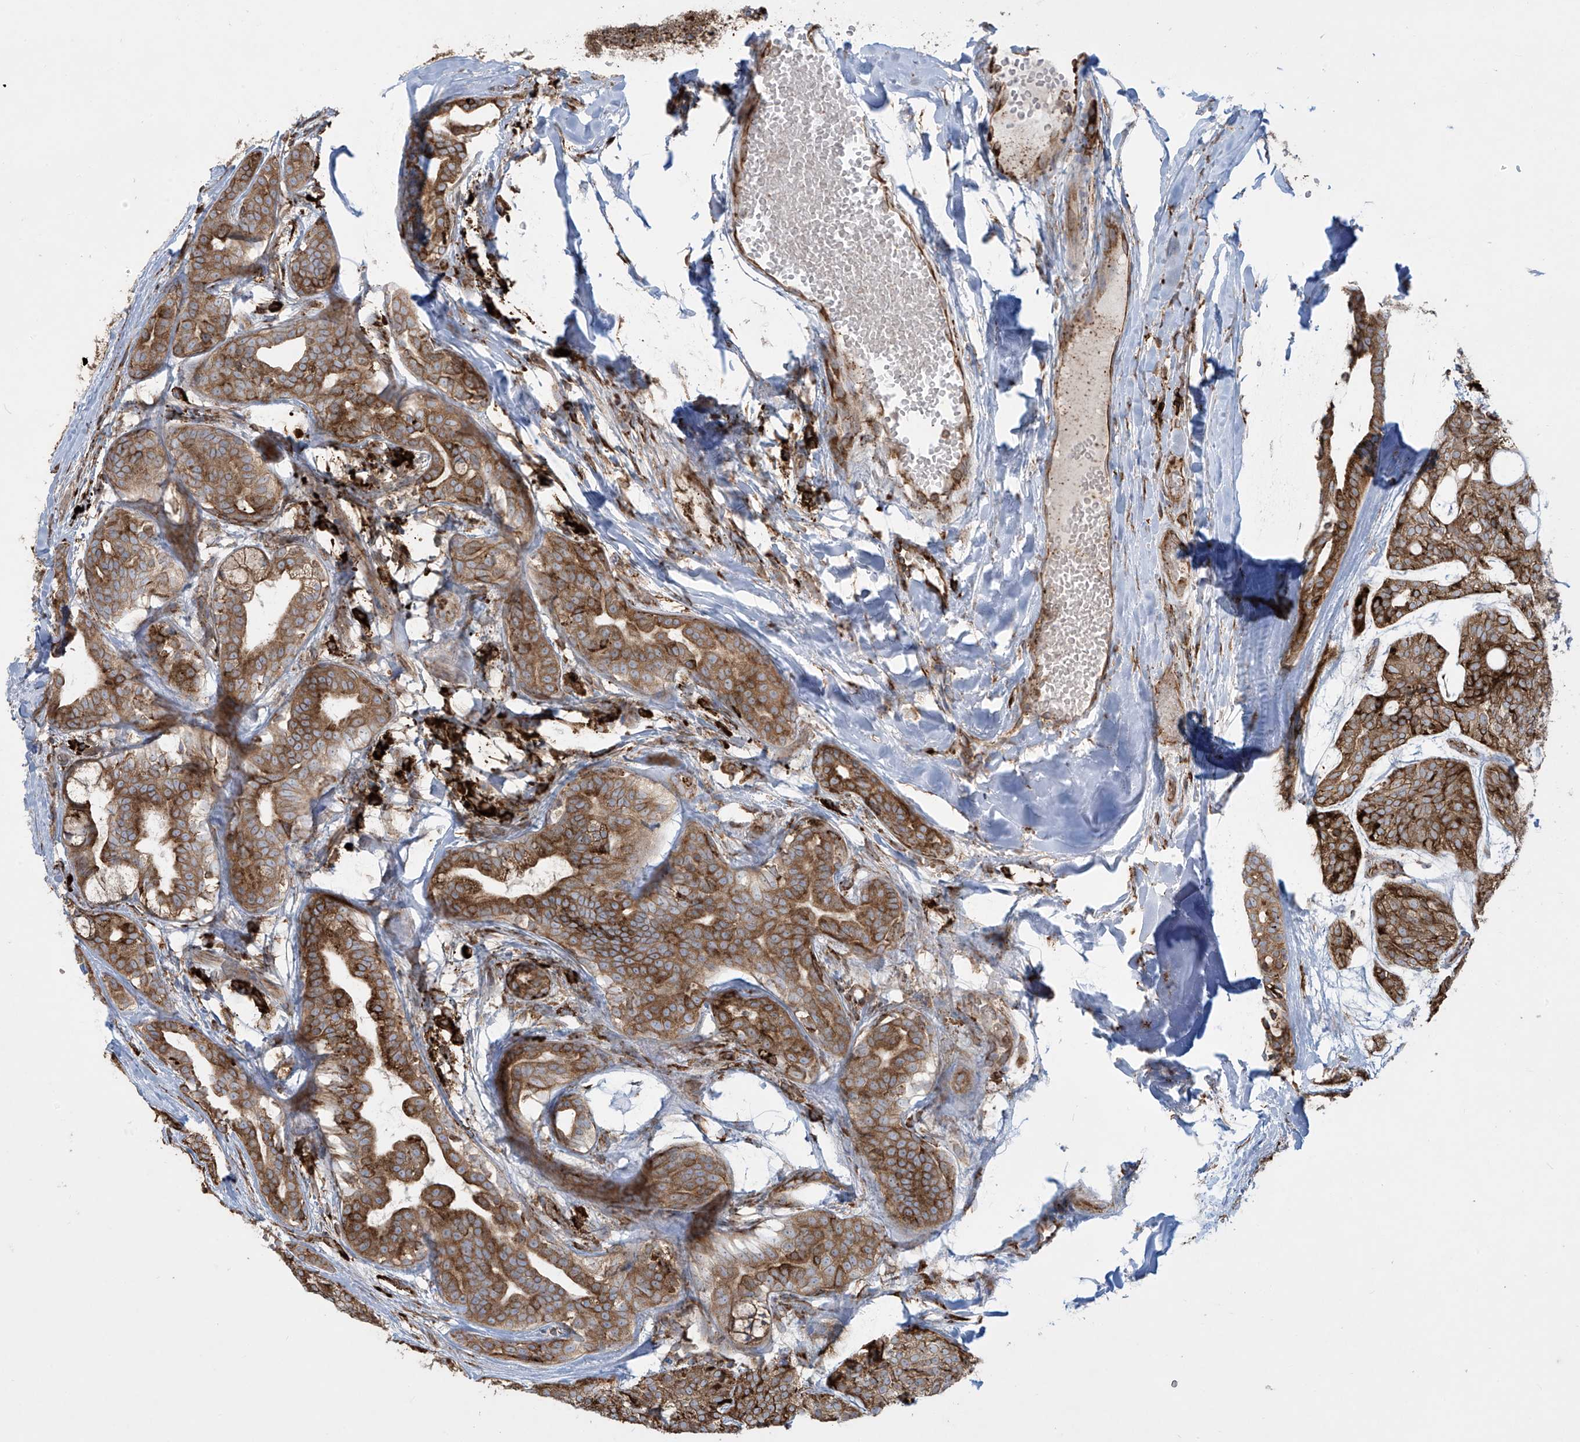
{"staining": {"intensity": "strong", "quantity": ">75%", "location": "cytoplasmic/membranous"}, "tissue": "head and neck cancer", "cell_type": "Tumor cells", "image_type": "cancer", "snomed": [{"axis": "morphology", "description": "Adenocarcinoma, NOS"}, {"axis": "topography", "description": "Head-Neck"}], "caption": "Protein positivity by immunohistochemistry exhibits strong cytoplasmic/membranous positivity in about >75% of tumor cells in head and neck cancer.", "gene": "MX1", "patient": {"sex": "male", "age": 66}}